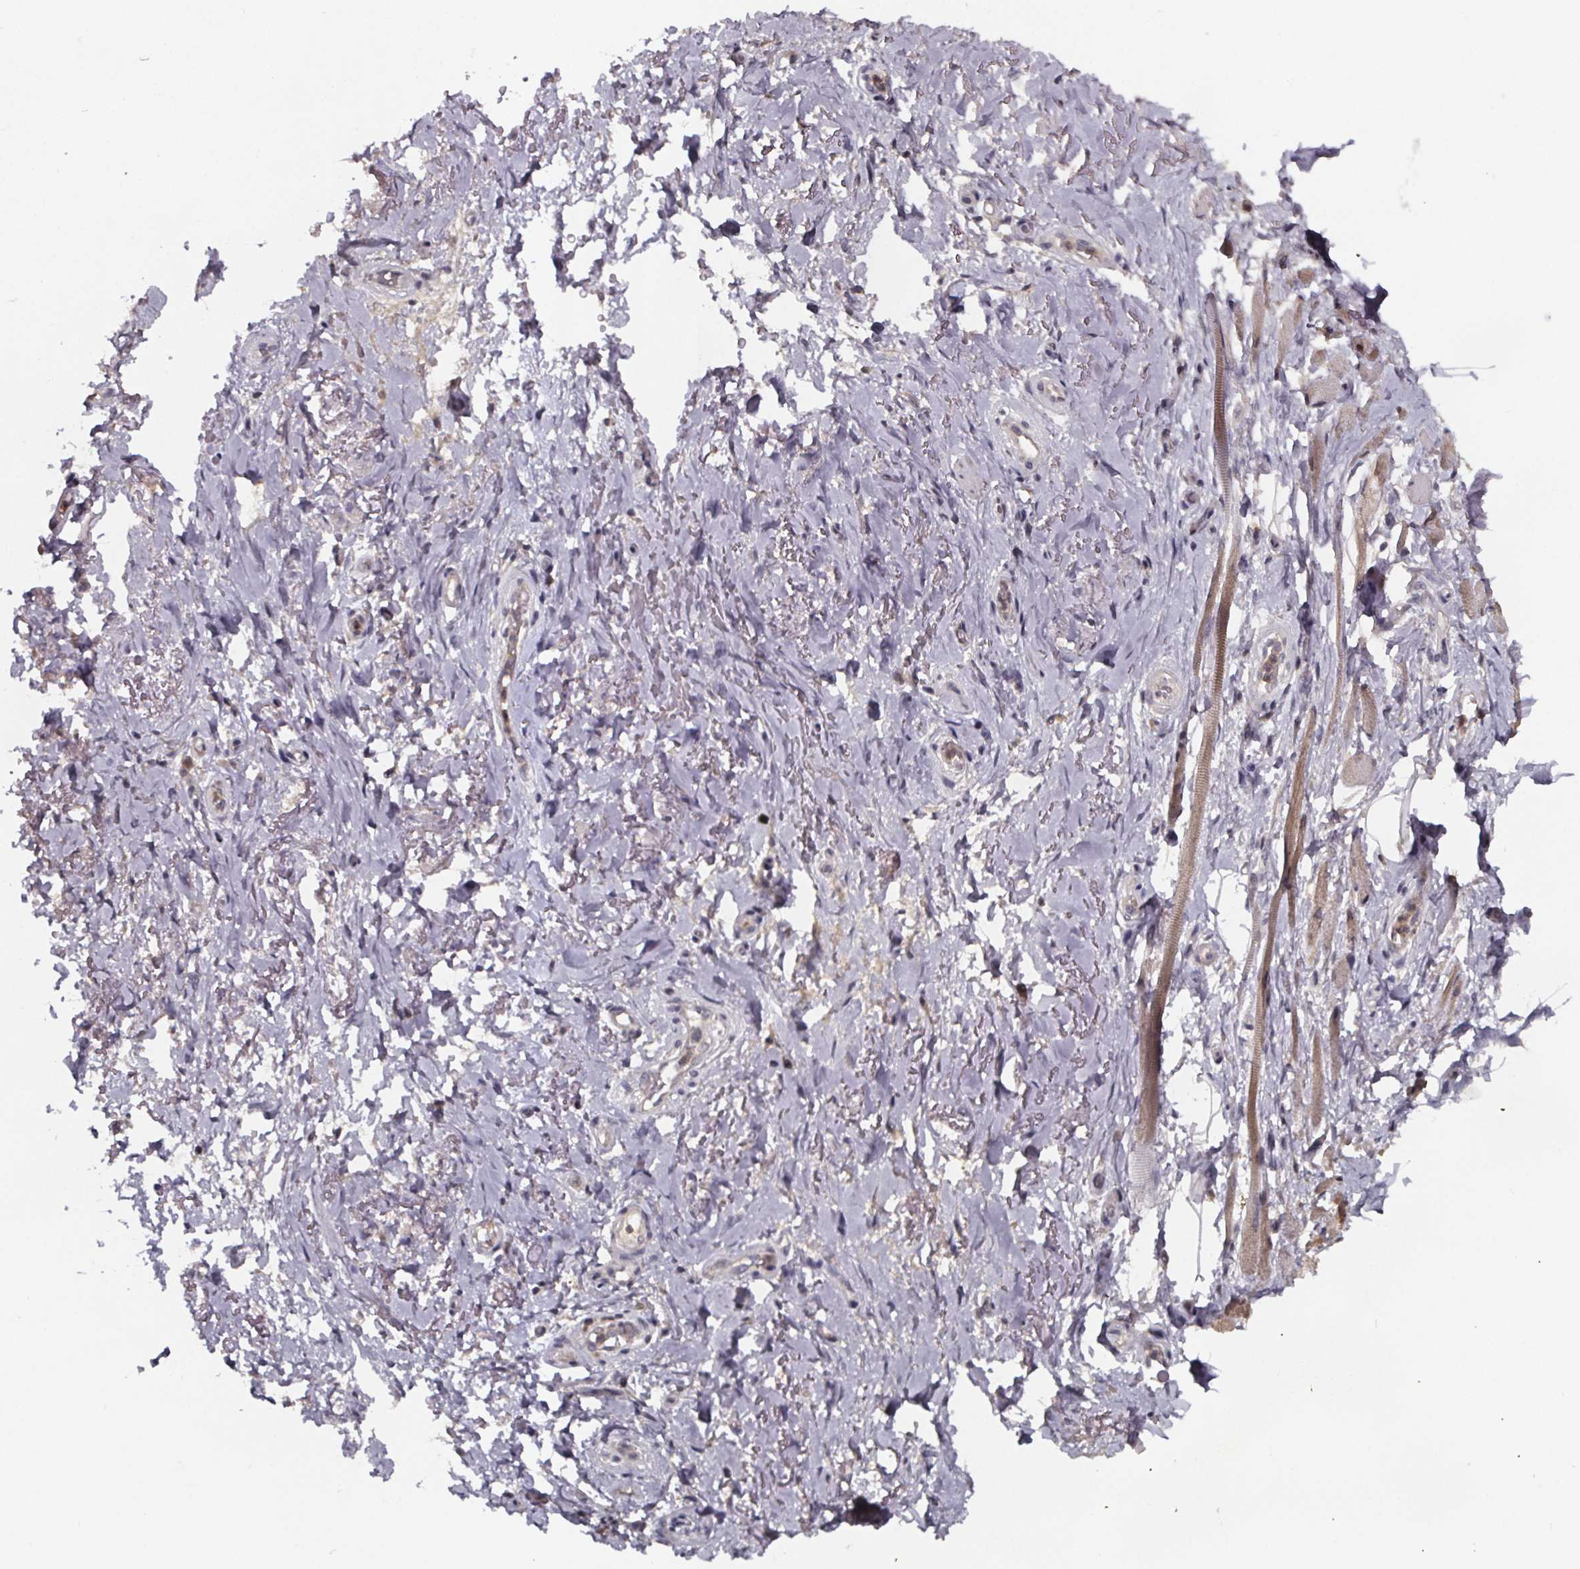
{"staining": {"intensity": "negative", "quantity": "none", "location": "none"}, "tissue": "adipose tissue", "cell_type": "Adipocytes", "image_type": "normal", "snomed": [{"axis": "morphology", "description": "Normal tissue, NOS"}, {"axis": "topography", "description": "Anal"}, {"axis": "topography", "description": "Peripheral nerve tissue"}], "caption": "The immunohistochemistry (IHC) image has no significant expression in adipocytes of adipose tissue.", "gene": "SMIM1", "patient": {"sex": "male", "age": 53}}